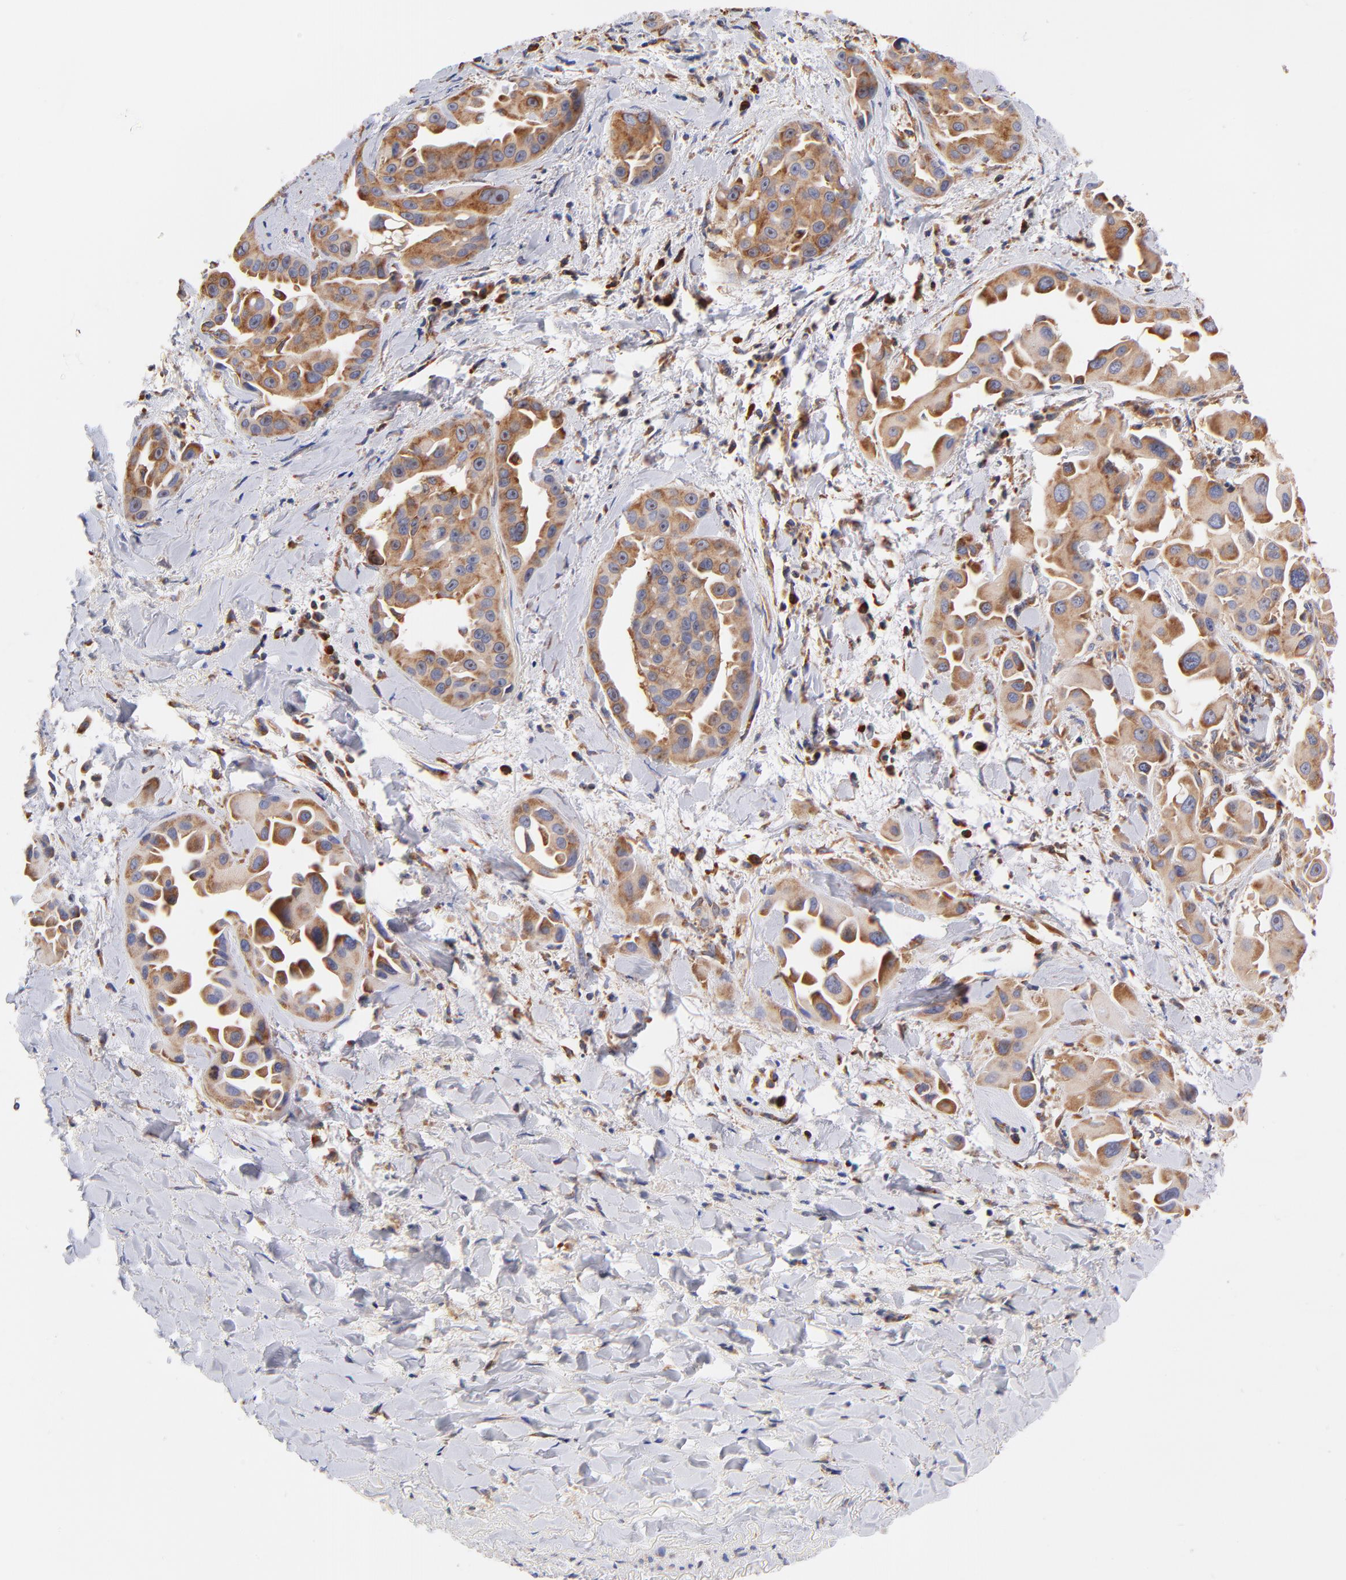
{"staining": {"intensity": "moderate", "quantity": ">75%", "location": "cytoplasmic/membranous"}, "tissue": "lung cancer", "cell_type": "Tumor cells", "image_type": "cancer", "snomed": [{"axis": "morphology", "description": "Normal tissue, NOS"}, {"axis": "morphology", "description": "Adenocarcinoma, NOS"}, {"axis": "topography", "description": "Bronchus"}], "caption": "Human lung cancer stained with a protein marker displays moderate staining in tumor cells.", "gene": "RPL27", "patient": {"sex": "male", "age": 68}}